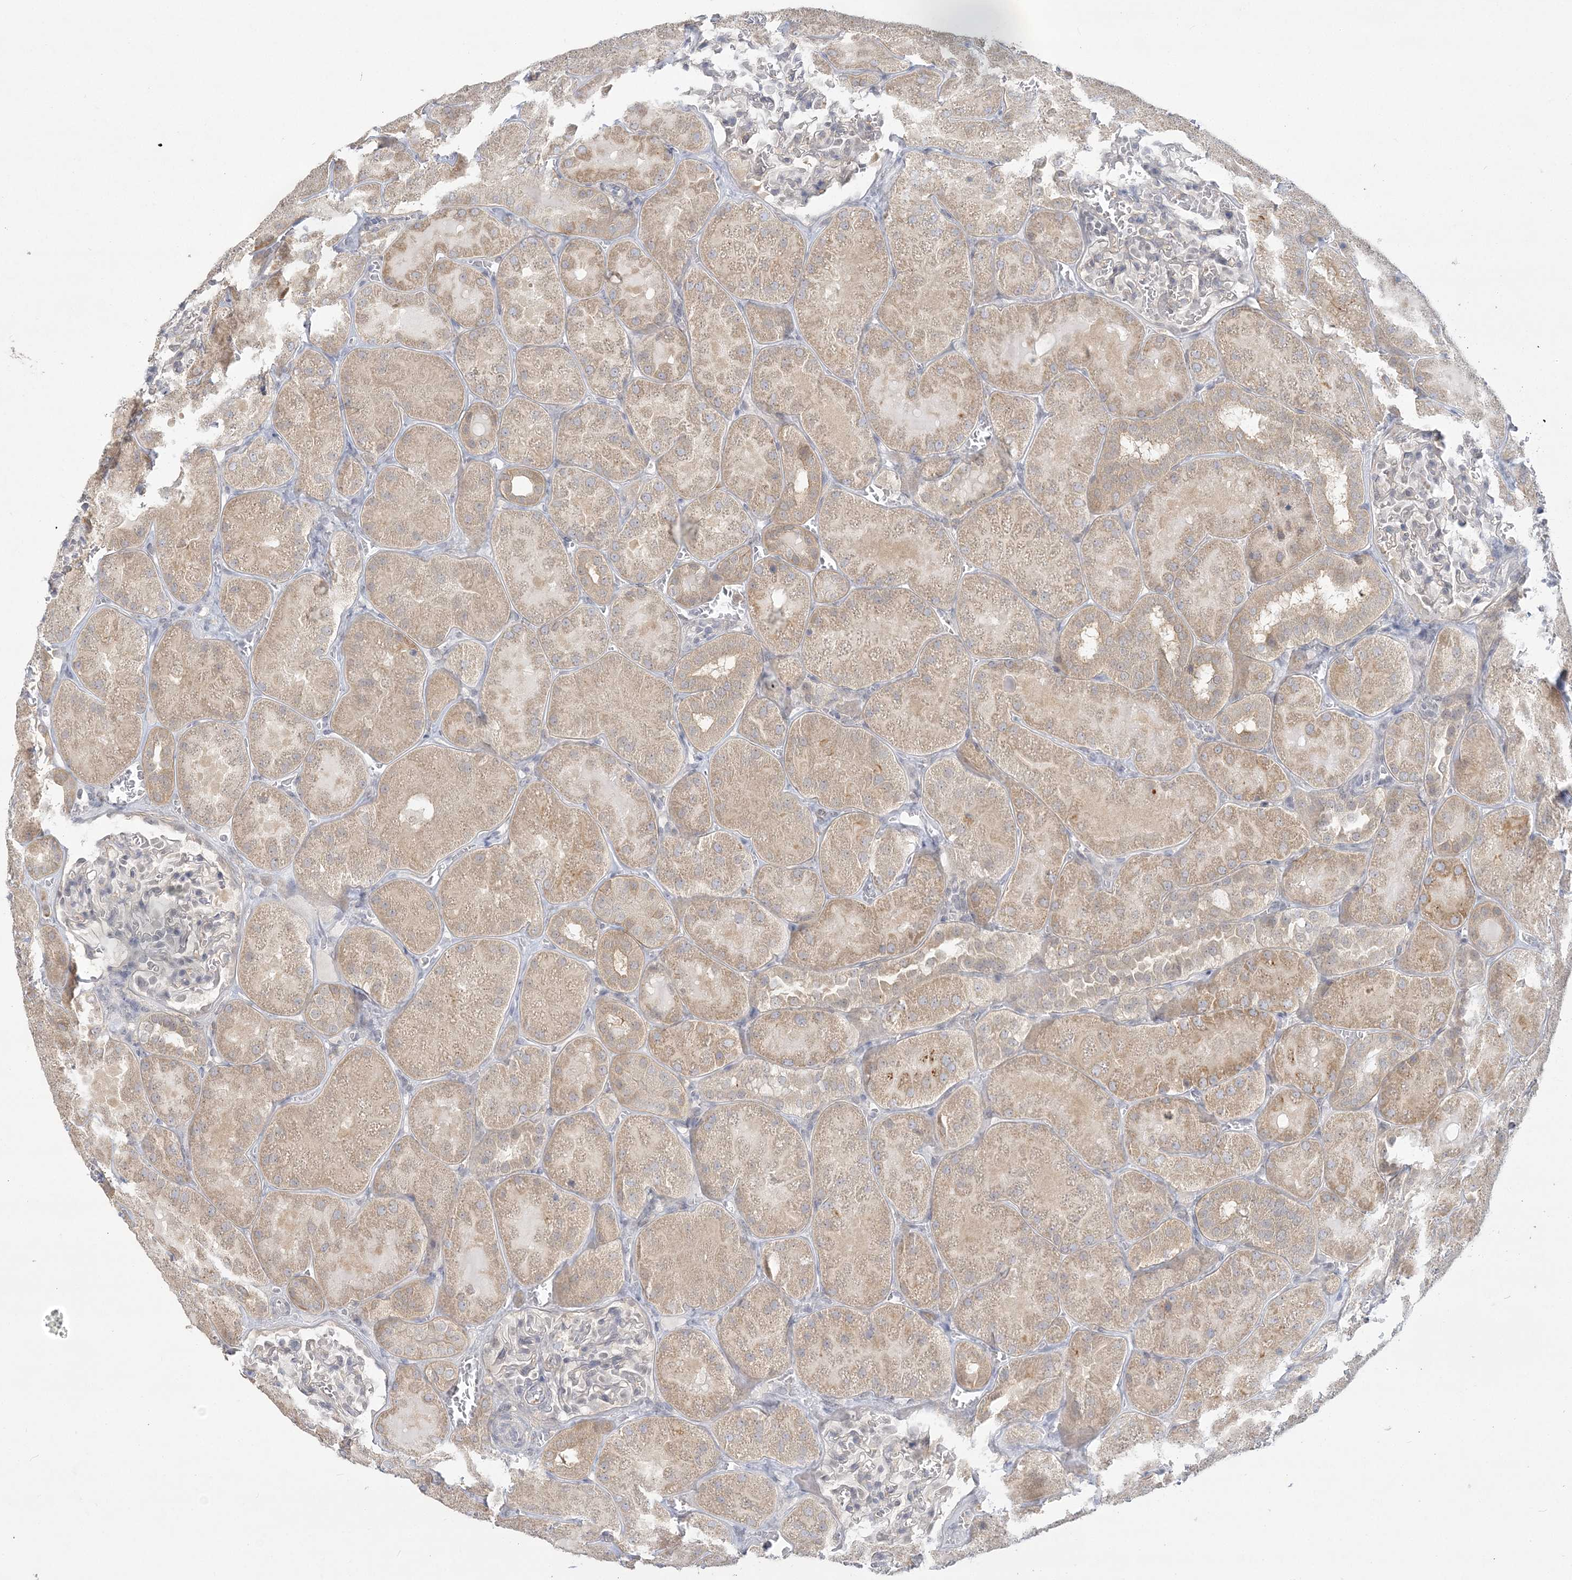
{"staining": {"intensity": "negative", "quantity": "none", "location": "none"}, "tissue": "kidney", "cell_type": "Cells in glomeruli", "image_type": "normal", "snomed": [{"axis": "morphology", "description": "Normal tissue, NOS"}, {"axis": "topography", "description": "Kidney"}], "caption": "IHC micrograph of benign kidney: human kidney stained with DAB (3,3'-diaminobenzidine) shows no significant protein staining in cells in glomeruli. The staining is performed using DAB brown chromogen with nuclei counter-stained in using hematoxylin.", "gene": "ANKS1A", "patient": {"sex": "male", "age": 28}}